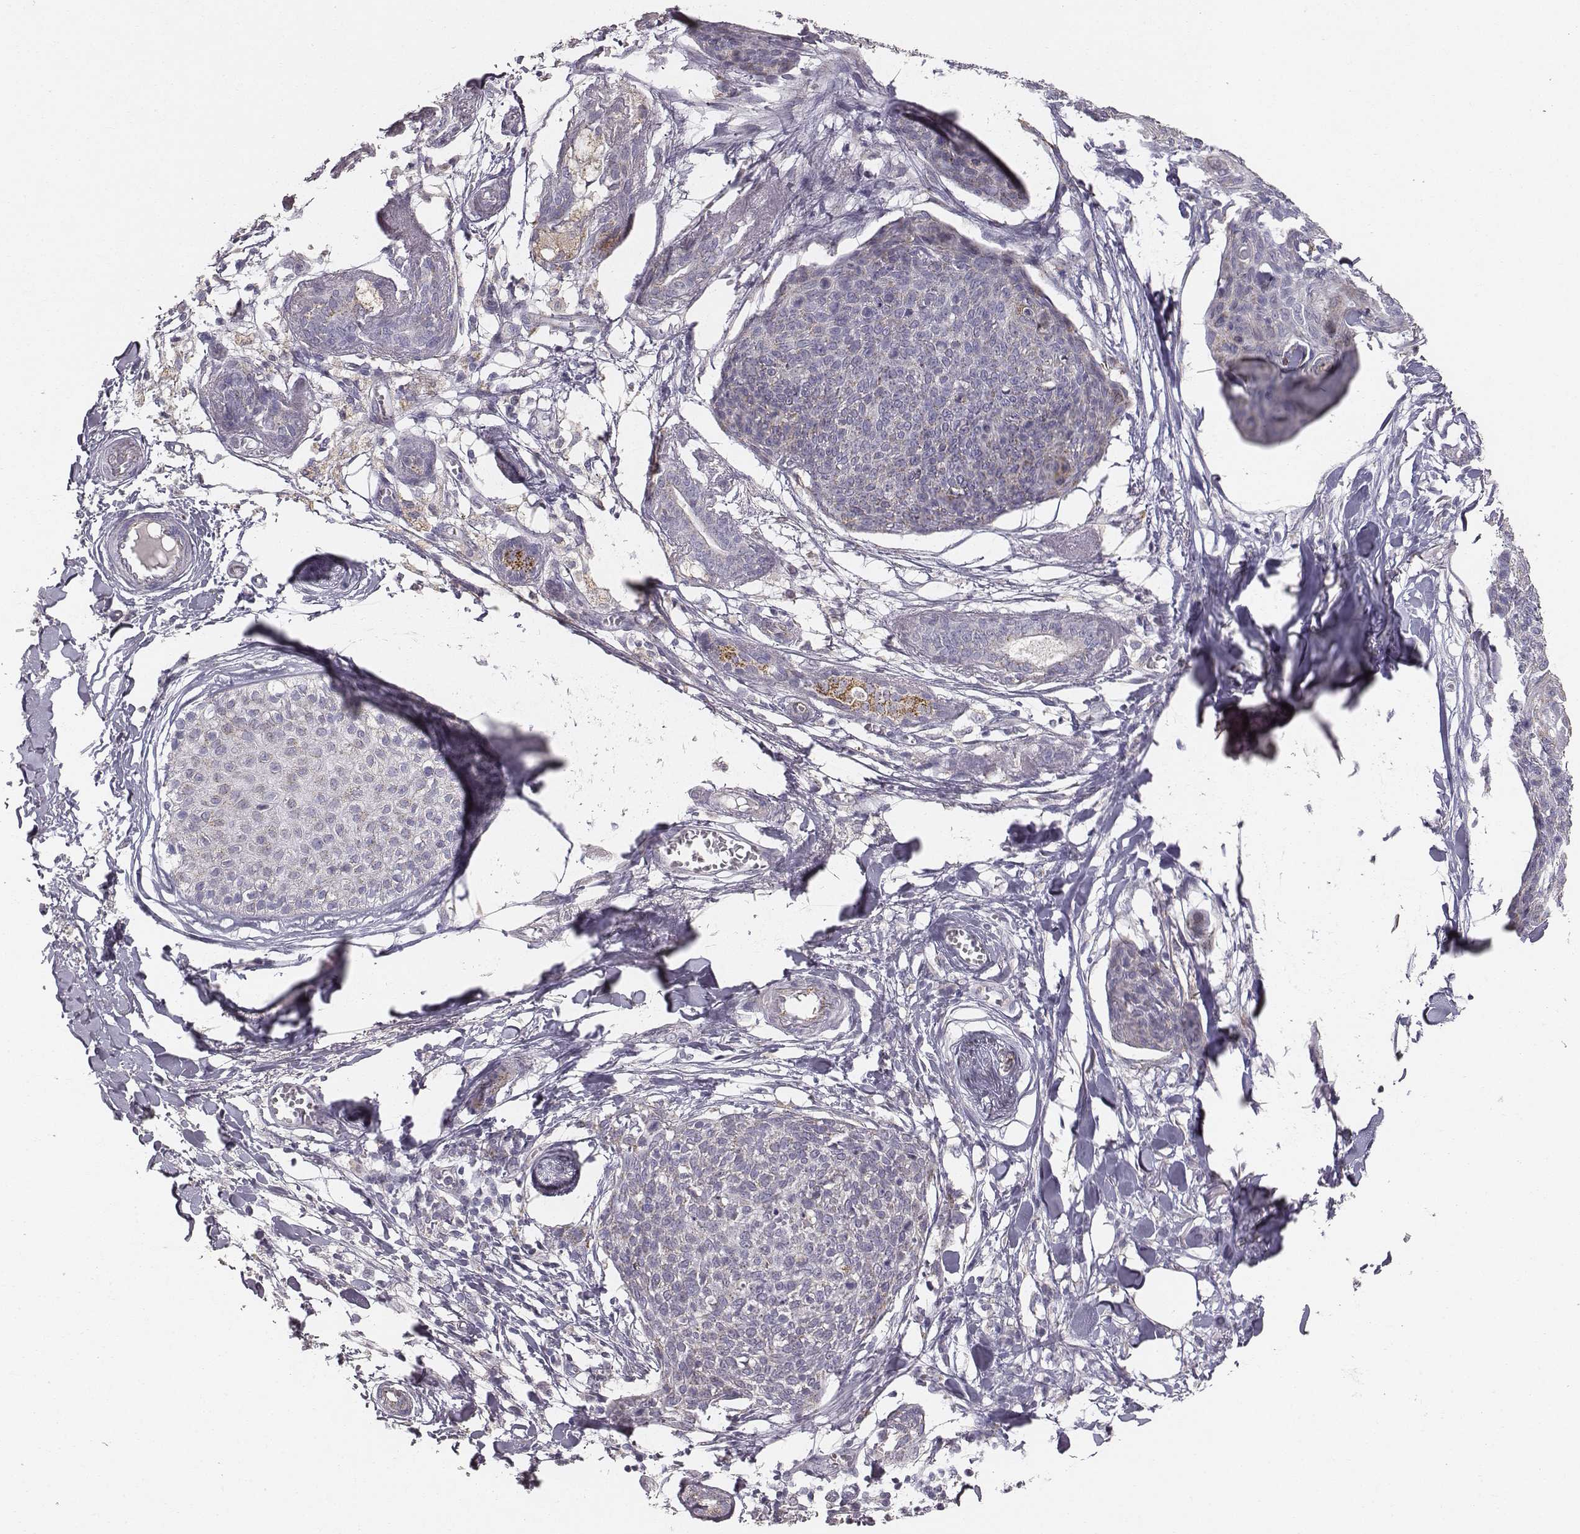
{"staining": {"intensity": "negative", "quantity": "none", "location": "none"}, "tissue": "skin cancer", "cell_type": "Tumor cells", "image_type": "cancer", "snomed": [{"axis": "morphology", "description": "Squamous cell carcinoma, NOS"}, {"axis": "topography", "description": "Skin"}, {"axis": "topography", "description": "Vulva"}], "caption": "DAB immunohistochemical staining of human squamous cell carcinoma (skin) demonstrates no significant positivity in tumor cells.", "gene": "ABCD3", "patient": {"sex": "female", "age": 75}}